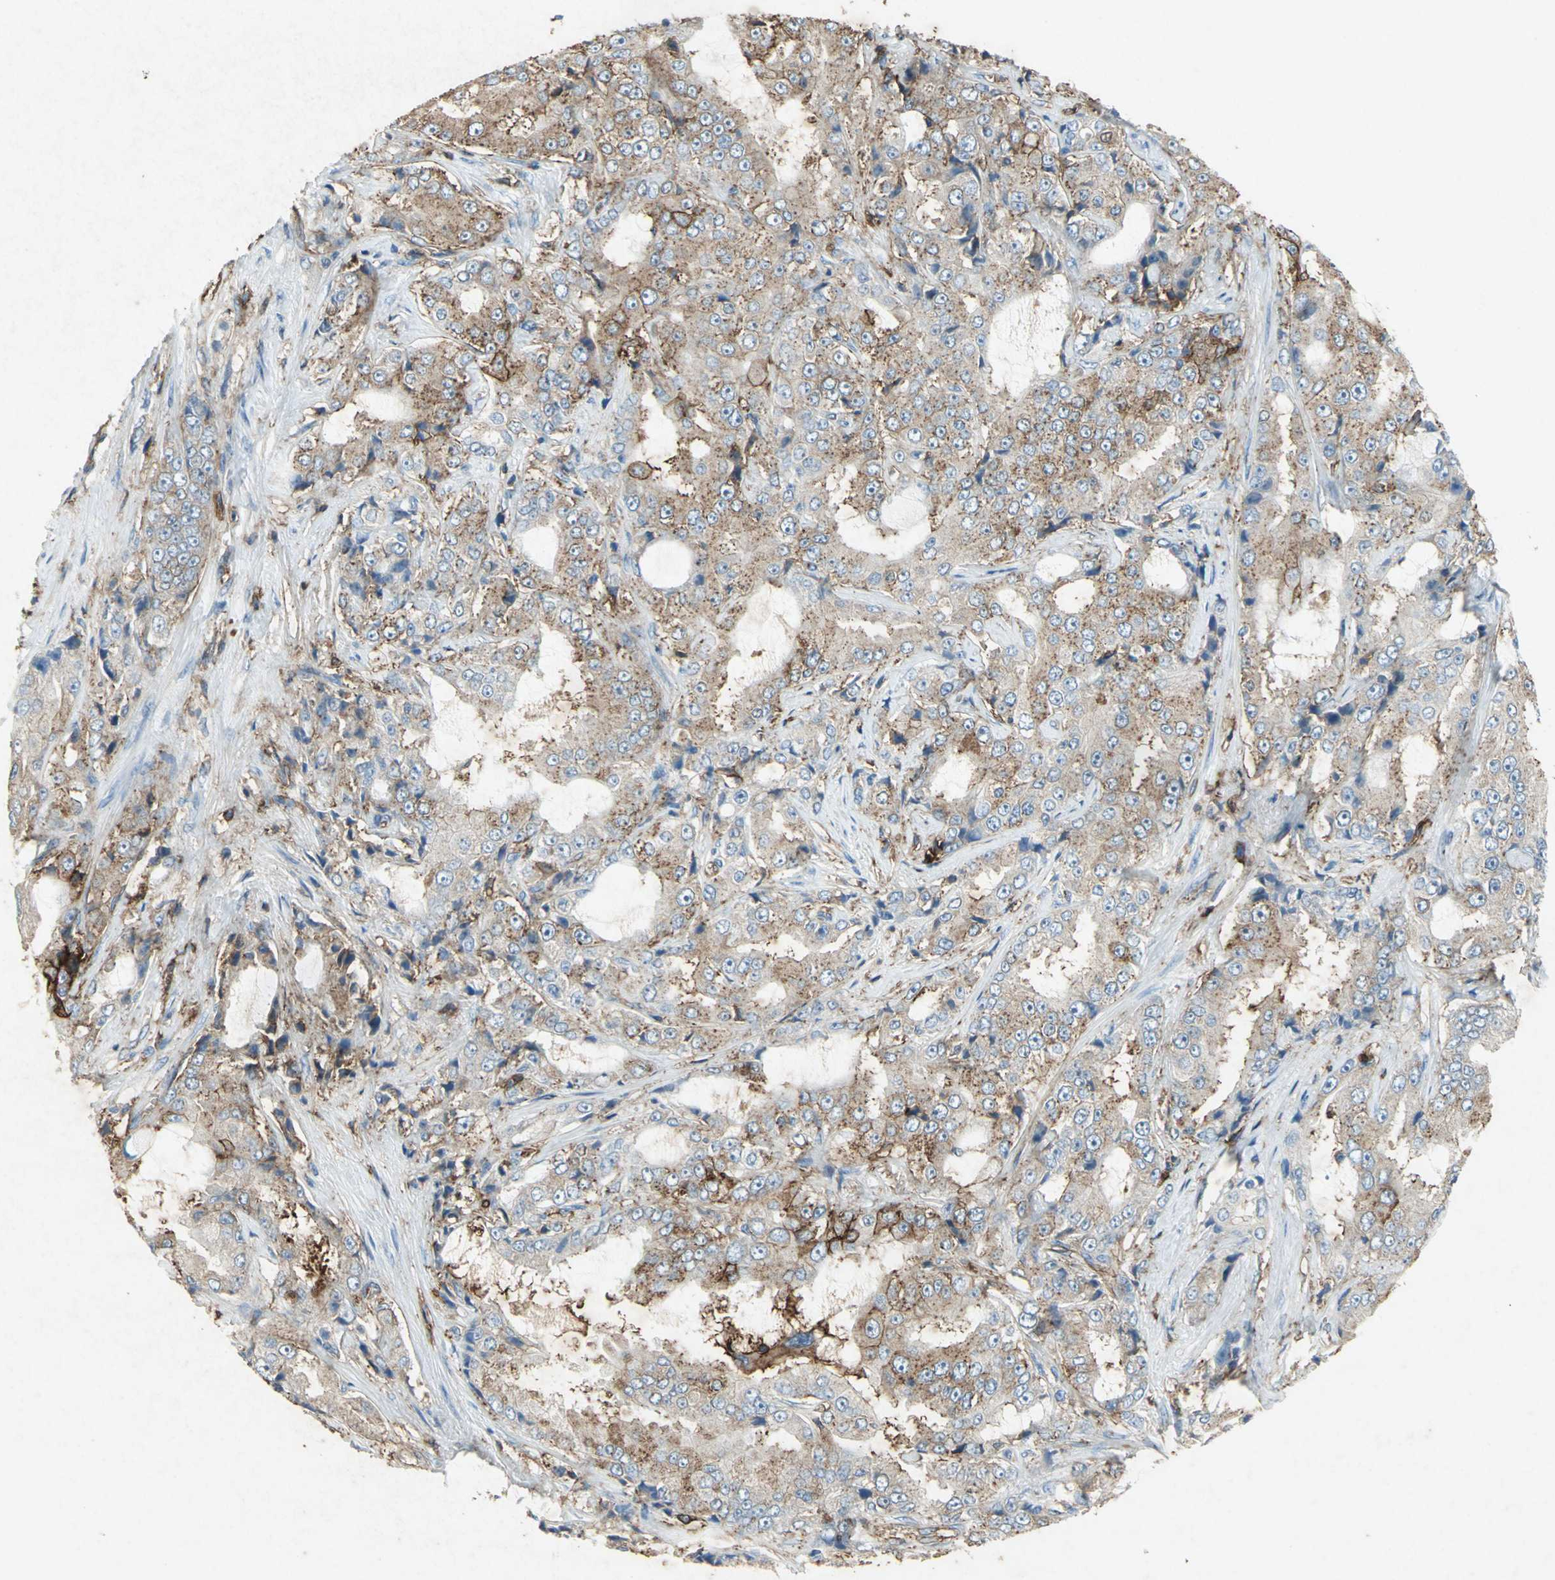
{"staining": {"intensity": "moderate", "quantity": "25%-75%", "location": "cytoplasmic/membranous"}, "tissue": "prostate cancer", "cell_type": "Tumor cells", "image_type": "cancer", "snomed": [{"axis": "morphology", "description": "Adenocarcinoma, High grade"}, {"axis": "topography", "description": "Prostate"}], "caption": "This image shows prostate cancer (high-grade adenocarcinoma) stained with IHC to label a protein in brown. The cytoplasmic/membranous of tumor cells show moderate positivity for the protein. Nuclei are counter-stained blue.", "gene": "CCR6", "patient": {"sex": "male", "age": 73}}